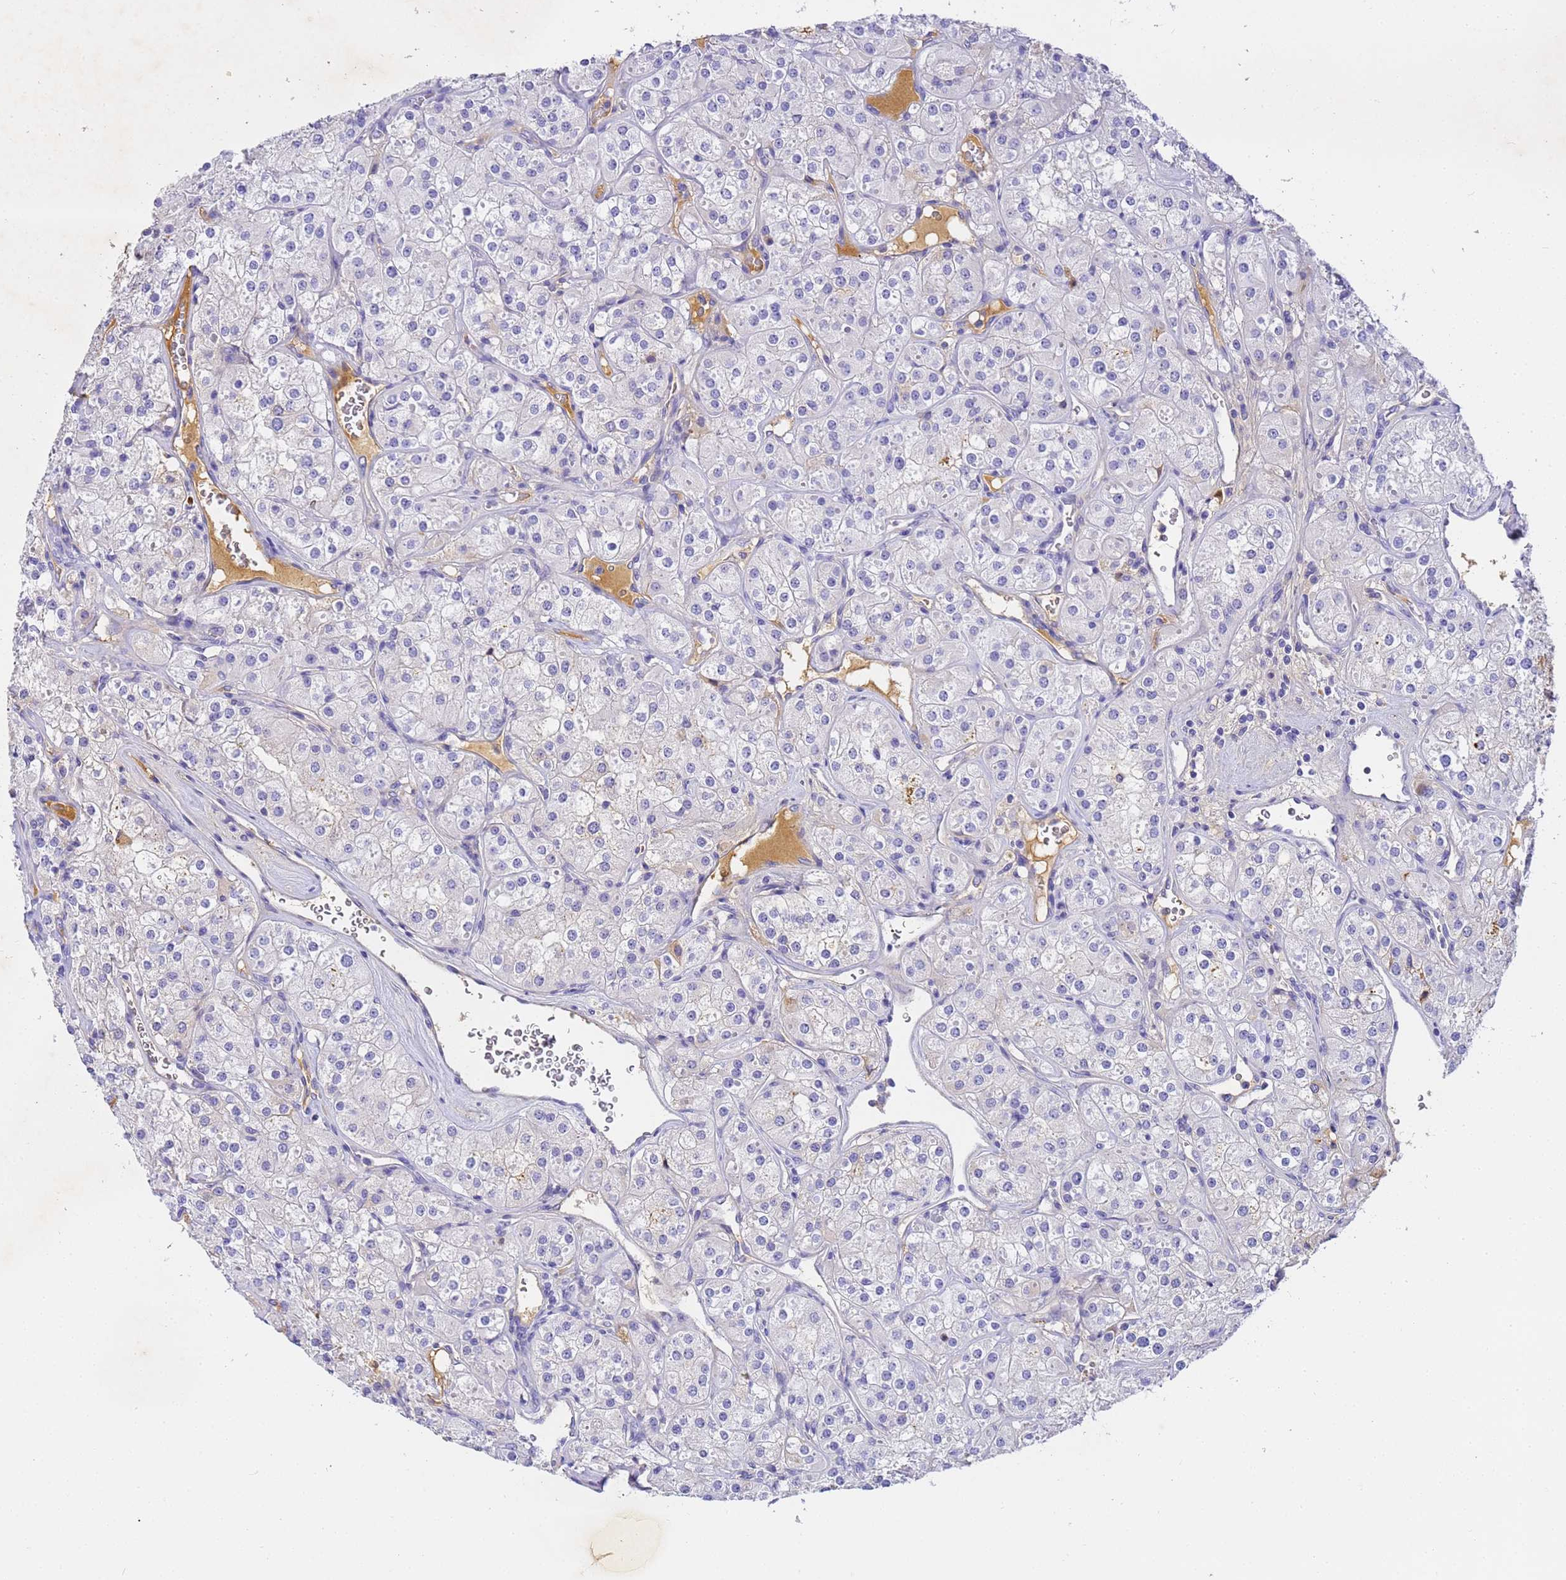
{"staining": {"intensity": "negative", "quantity": "none", "location": "none"}, "tissue": "renal cancer", "cell_type": "Tumor cells", "image_type": "cancer", "snomed": [{"axis": "morphology", "description": "Adenocarcinoma, NOS"}, {"axis": "topography", "description": "Kidney"}], "caption": "Immunohistochemistry (IHC) of human renal cancer (adenocarcinoma) reveals no positivity in tumor cells.", "gene": "CFHR2", "patient": {"sex": "male", "age": 77}}